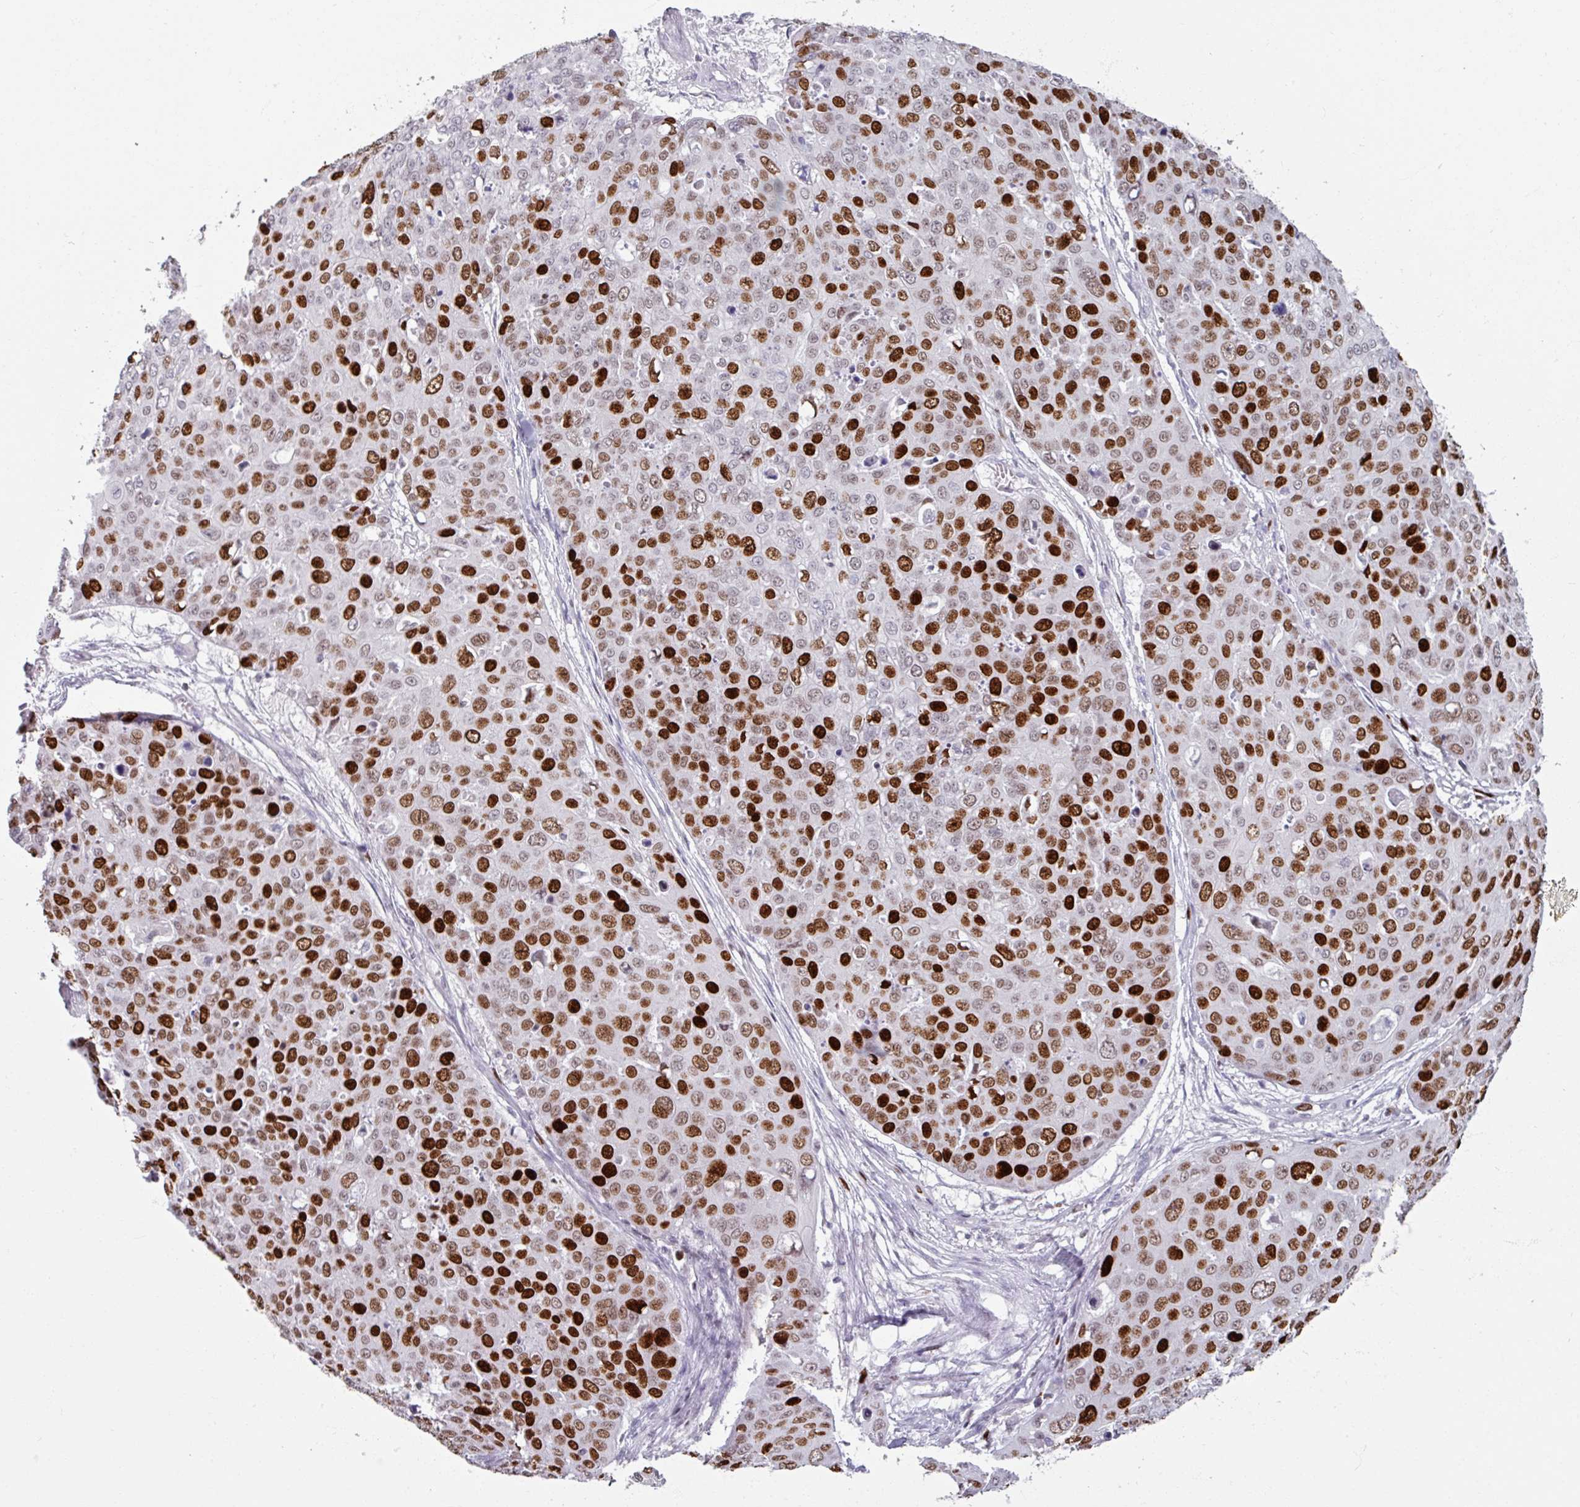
{"staining": {"intensity": "strong", "quantity": "25%-75%", "location": "nuclear"}, "tissue": "skin cancer", "cell_type": "Tumor cells", "image_type": "cancer", "snomed": [{"axis": "morphology", "description": "Squamous cell carcinoma, NOS"}, {"axis": "topography", "description": "Skin"}], "caption": "Skin cancer was stained to show a protein in brown. There is high levels of strong nuclear positivity in about 25%-75% of tumor cells.", "gene": "ATAD2", "patient": {"sex": "male", "age": 71}}